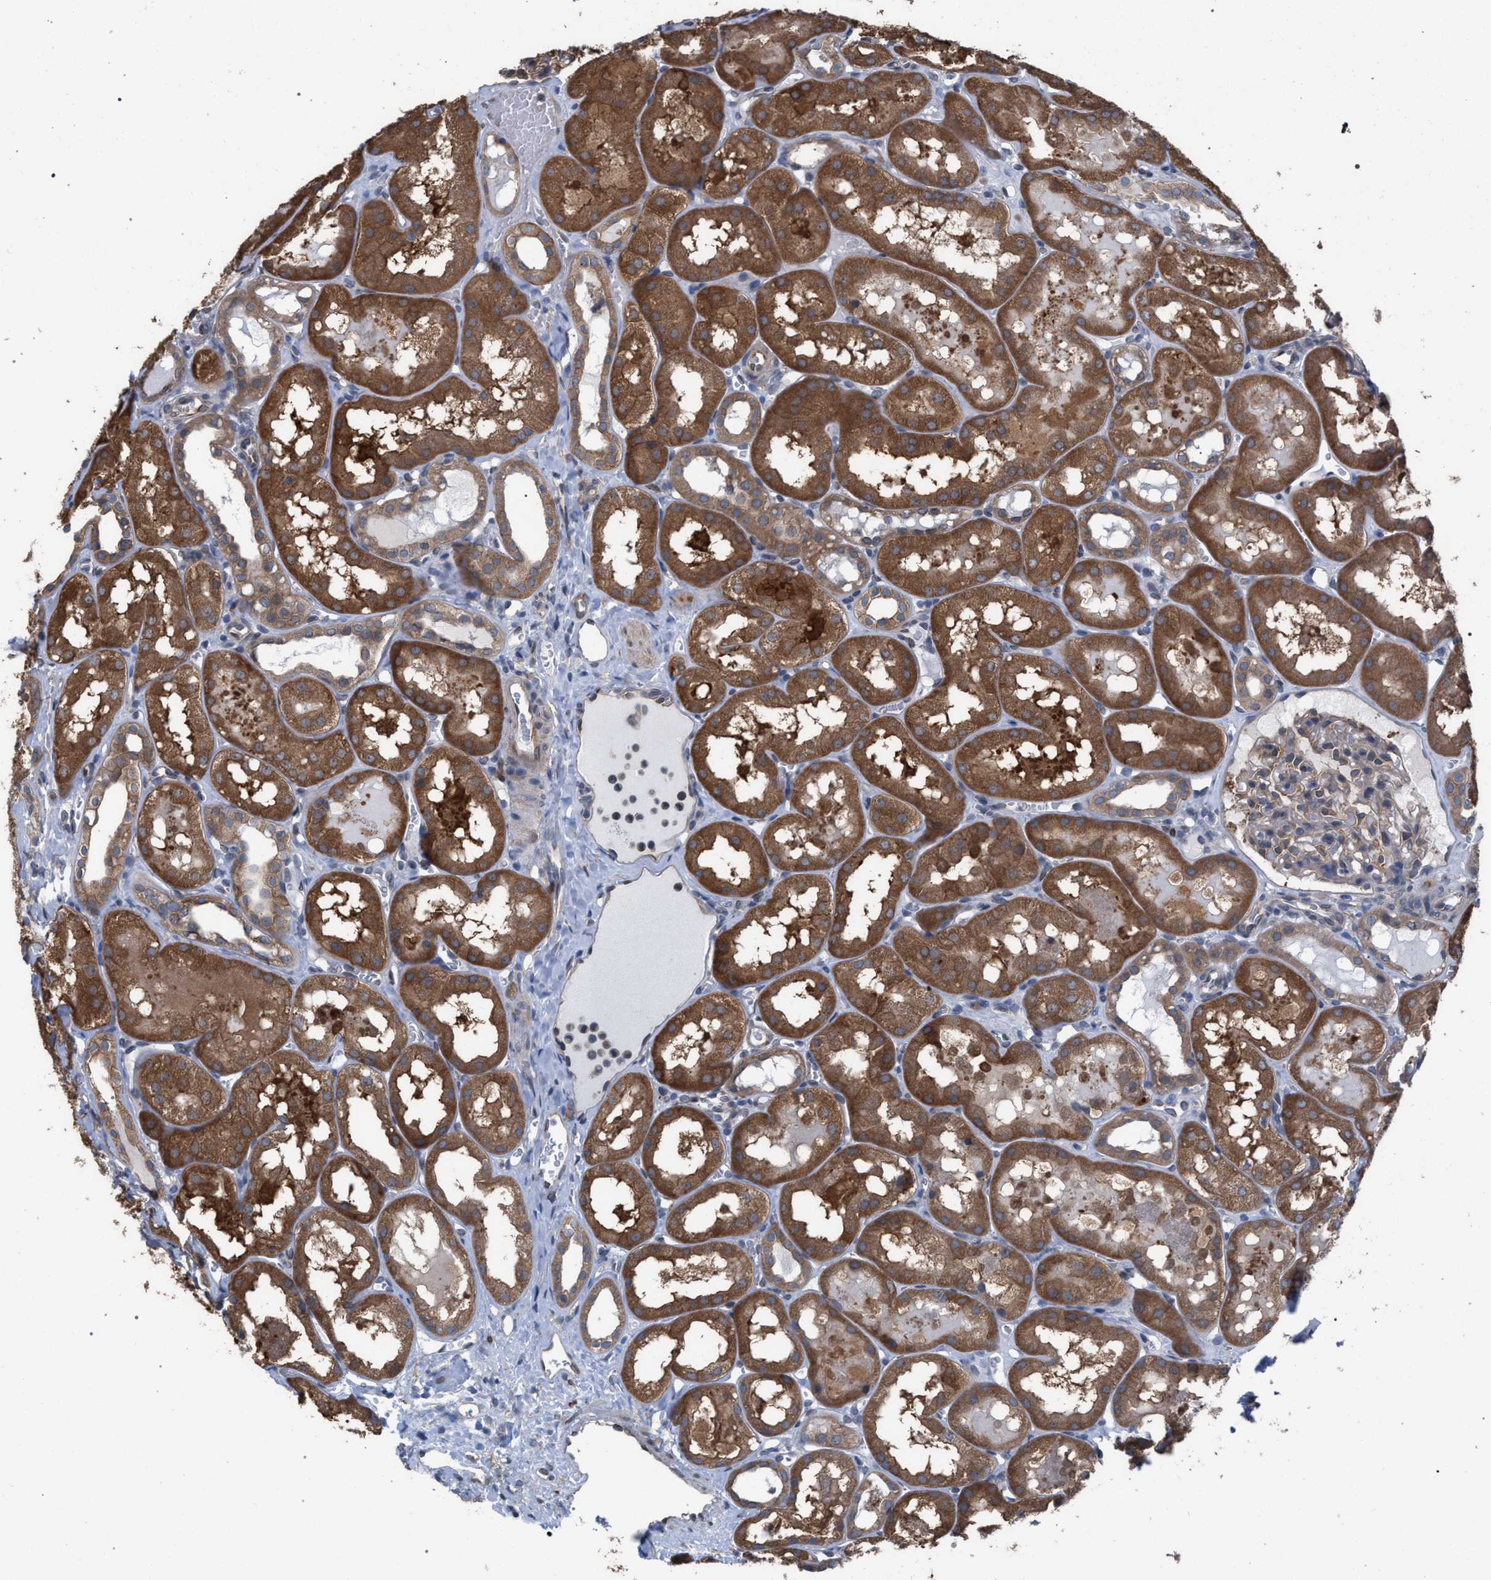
{"staining": {"intensity": "weak", "quantity": ">75%", "location": "cytoplasmic/membranous"}, "tissue": "kidney", "cell_type": "Cells in glomeruli", "image_type": "normal", "snomed": [{"axis": "morphology", "description": "Normal tissue, NOS"}, {"axis": "topography", "description": "Kidney"}, {"axis": "topography", "description": "Urinary bladder"}], "caption": "A high-resolution histopathology image shows immunohistochemistry (IHC) staining of normal kidney, which exhibits weak cytoplasmic/membranous expression in approximately >75% of cells in glomeruli.", "gene": "ARPC5L", "patient": {"sex": "male", "age": 16}}